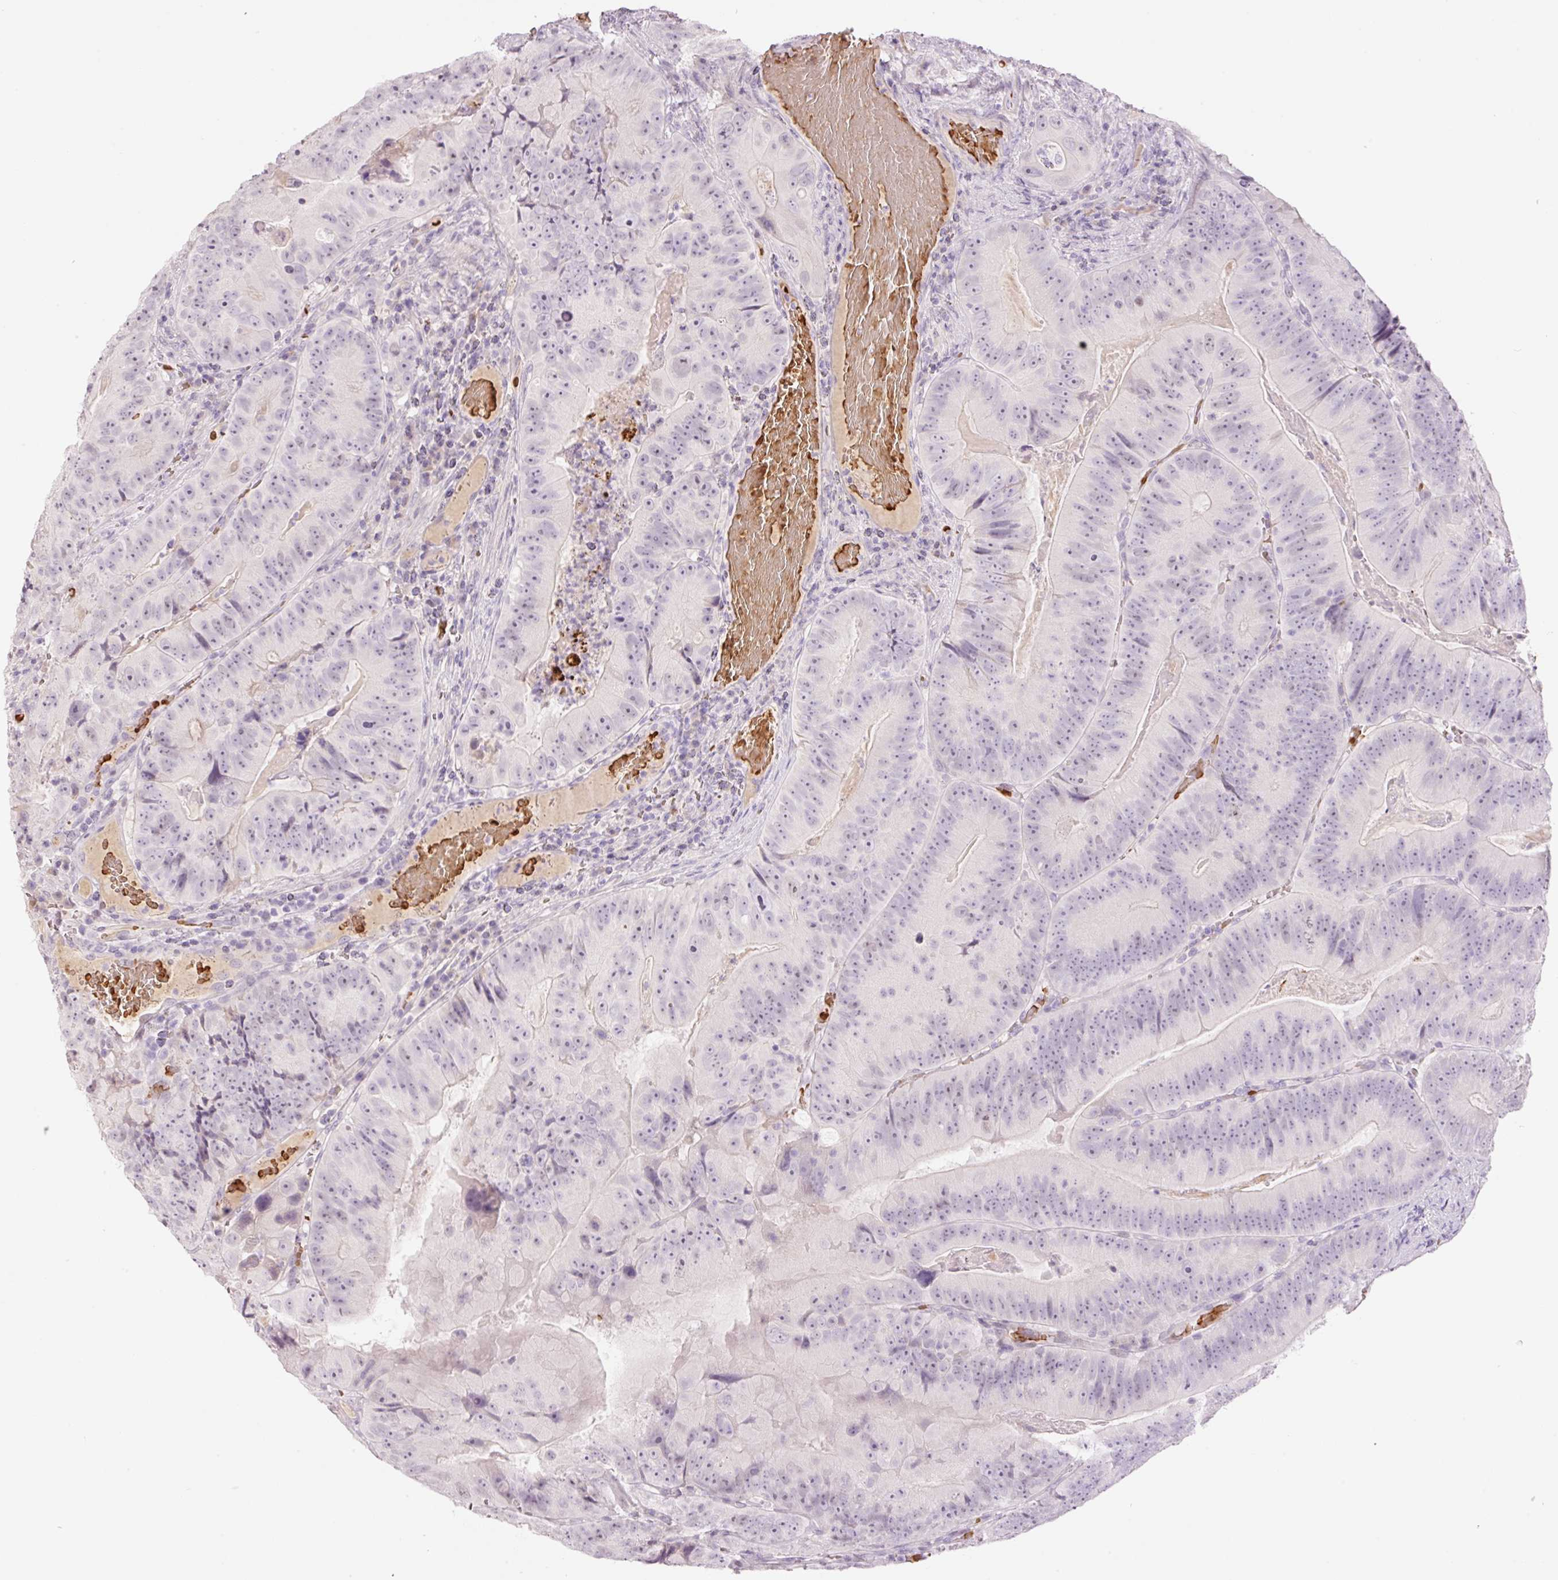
{"staining": {"intensity": "negative", "quantity": "none", "location": "none"}, "tissue": "colorectal cancer", "cell_type": "Tumor cells", "image_type": "cancer", "snomed": [{"axis": "morphology", "description": "Adenocarcinoma, NOS"}, {"axis": "topography", "description": "Colon"}], "caption": "Human colorectal cancer (adenocarcinoma) stained for a protein using IHC demonstrates no expression in tumor cells.", "gene": "LY6G6D", "patient": {"sex": "female", "age": 86}}